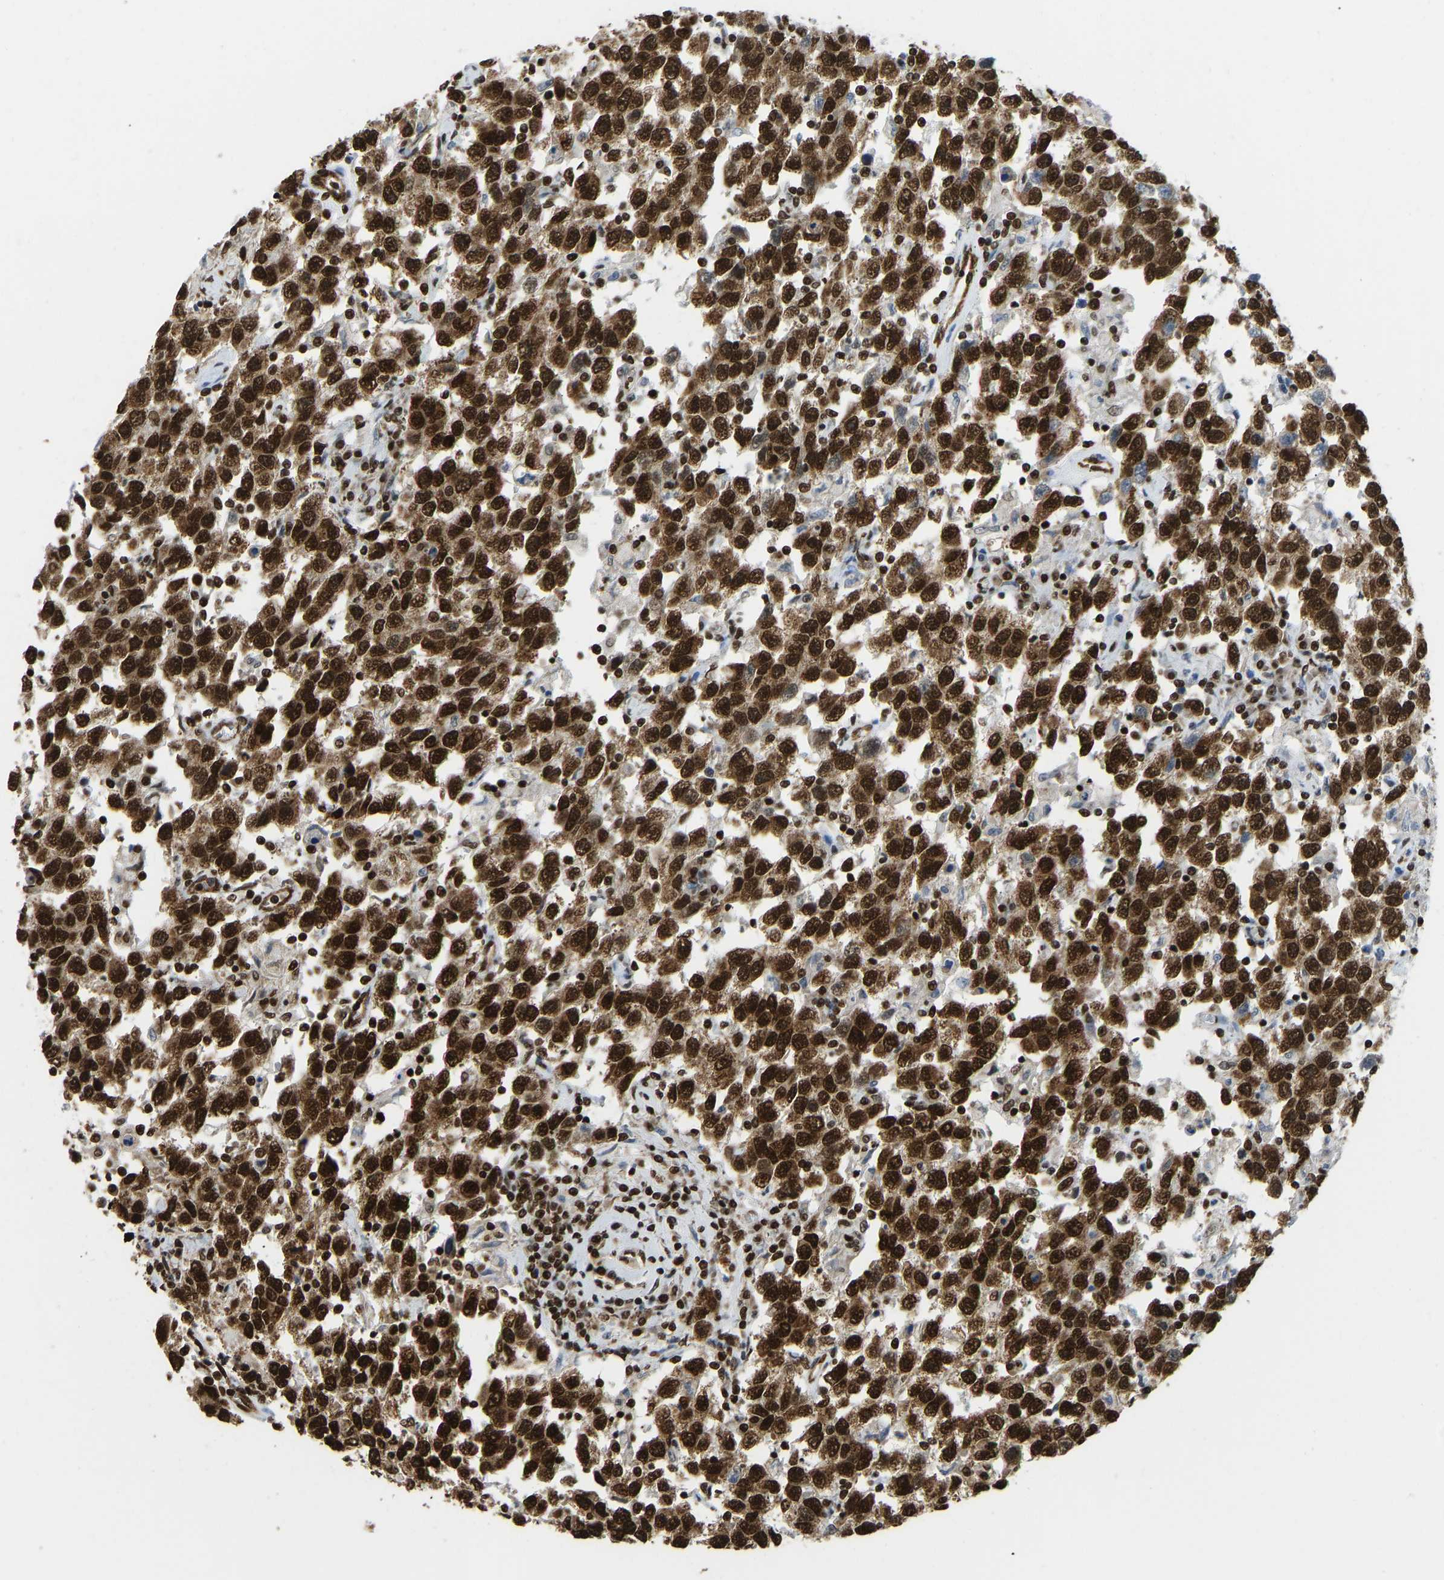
{"staining": {"intensity": "strong", "quantity": ">75%", "location": "cytoplasmic/membranous,nuclear"}, "tissue": "testis cancer", "cell_type": "Tumor cells", "image_type": "cancer", "snomed": [{"axis": "morphology", "description": "Seminoma, NOS"}, {"axis": "topography", "description": "Testis"}], "caption": "The micrograph reveals a brown stain indicating the presence of a protein in the cytoplasmic/membranous and nuclear of tumor cells in testis cancer (seminoma).", "gene": "ZSCAN20", "patient": {"sex": "male", "age": 41}}